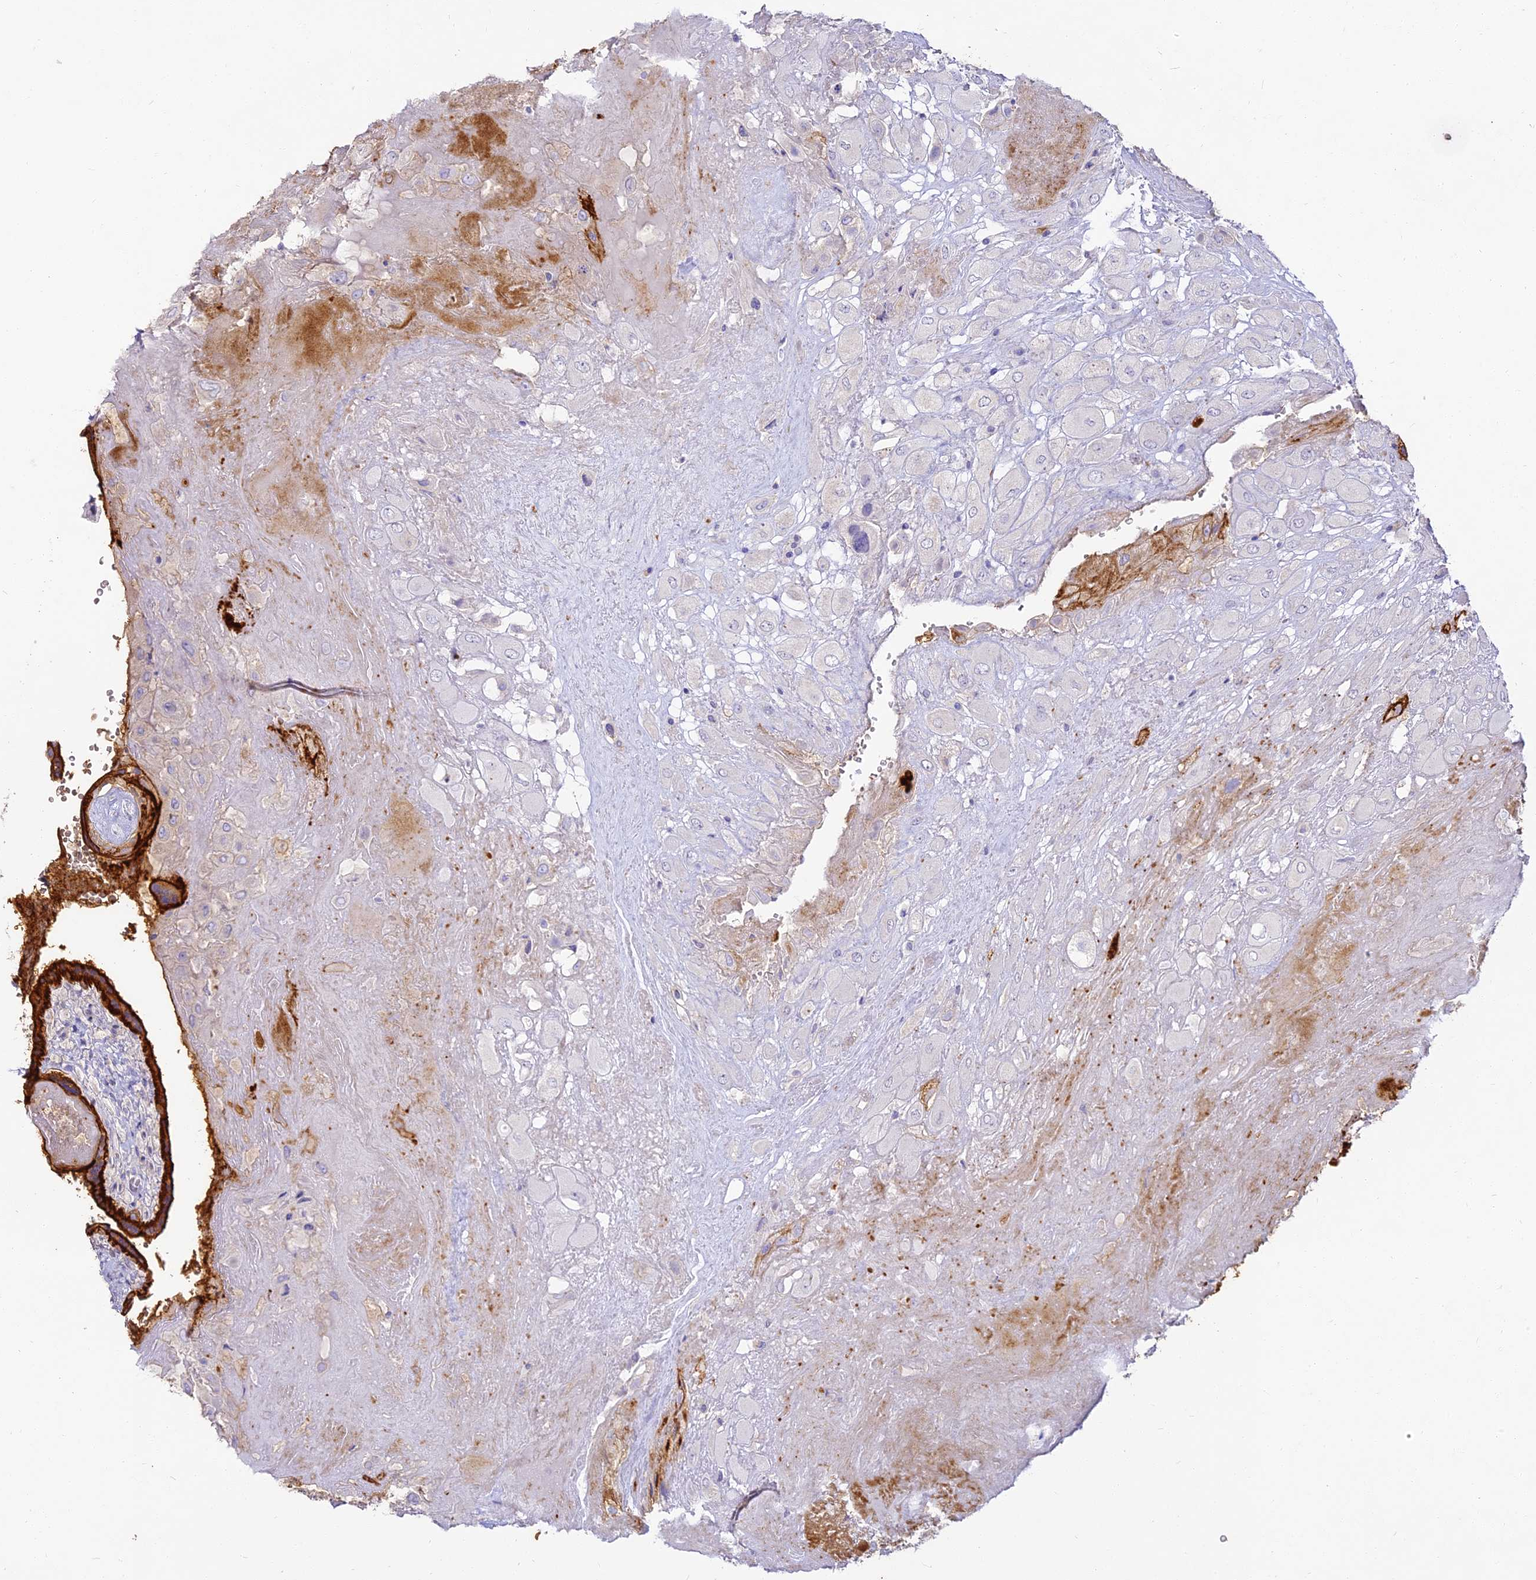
{"staining": {"intensity": "negative", "quantity": "none", "location": "none"}, "tissue": "placenta", "cell_type": "Decidual cells", "image_type": "normal", "snomed": [{"axis": "morphology", "description": "Normal tissue, NOS"}, {"axis": "topography", "description": "Placenta"}], "caption": "Immunohistochemical staining of normal placenta demonstrates no significant staining in decidual cells. (DAB IHC visualized using brightfield microscopy, high magnification).", "gene": "ALPG", "patient": {"sex": "female", "age": 37}}